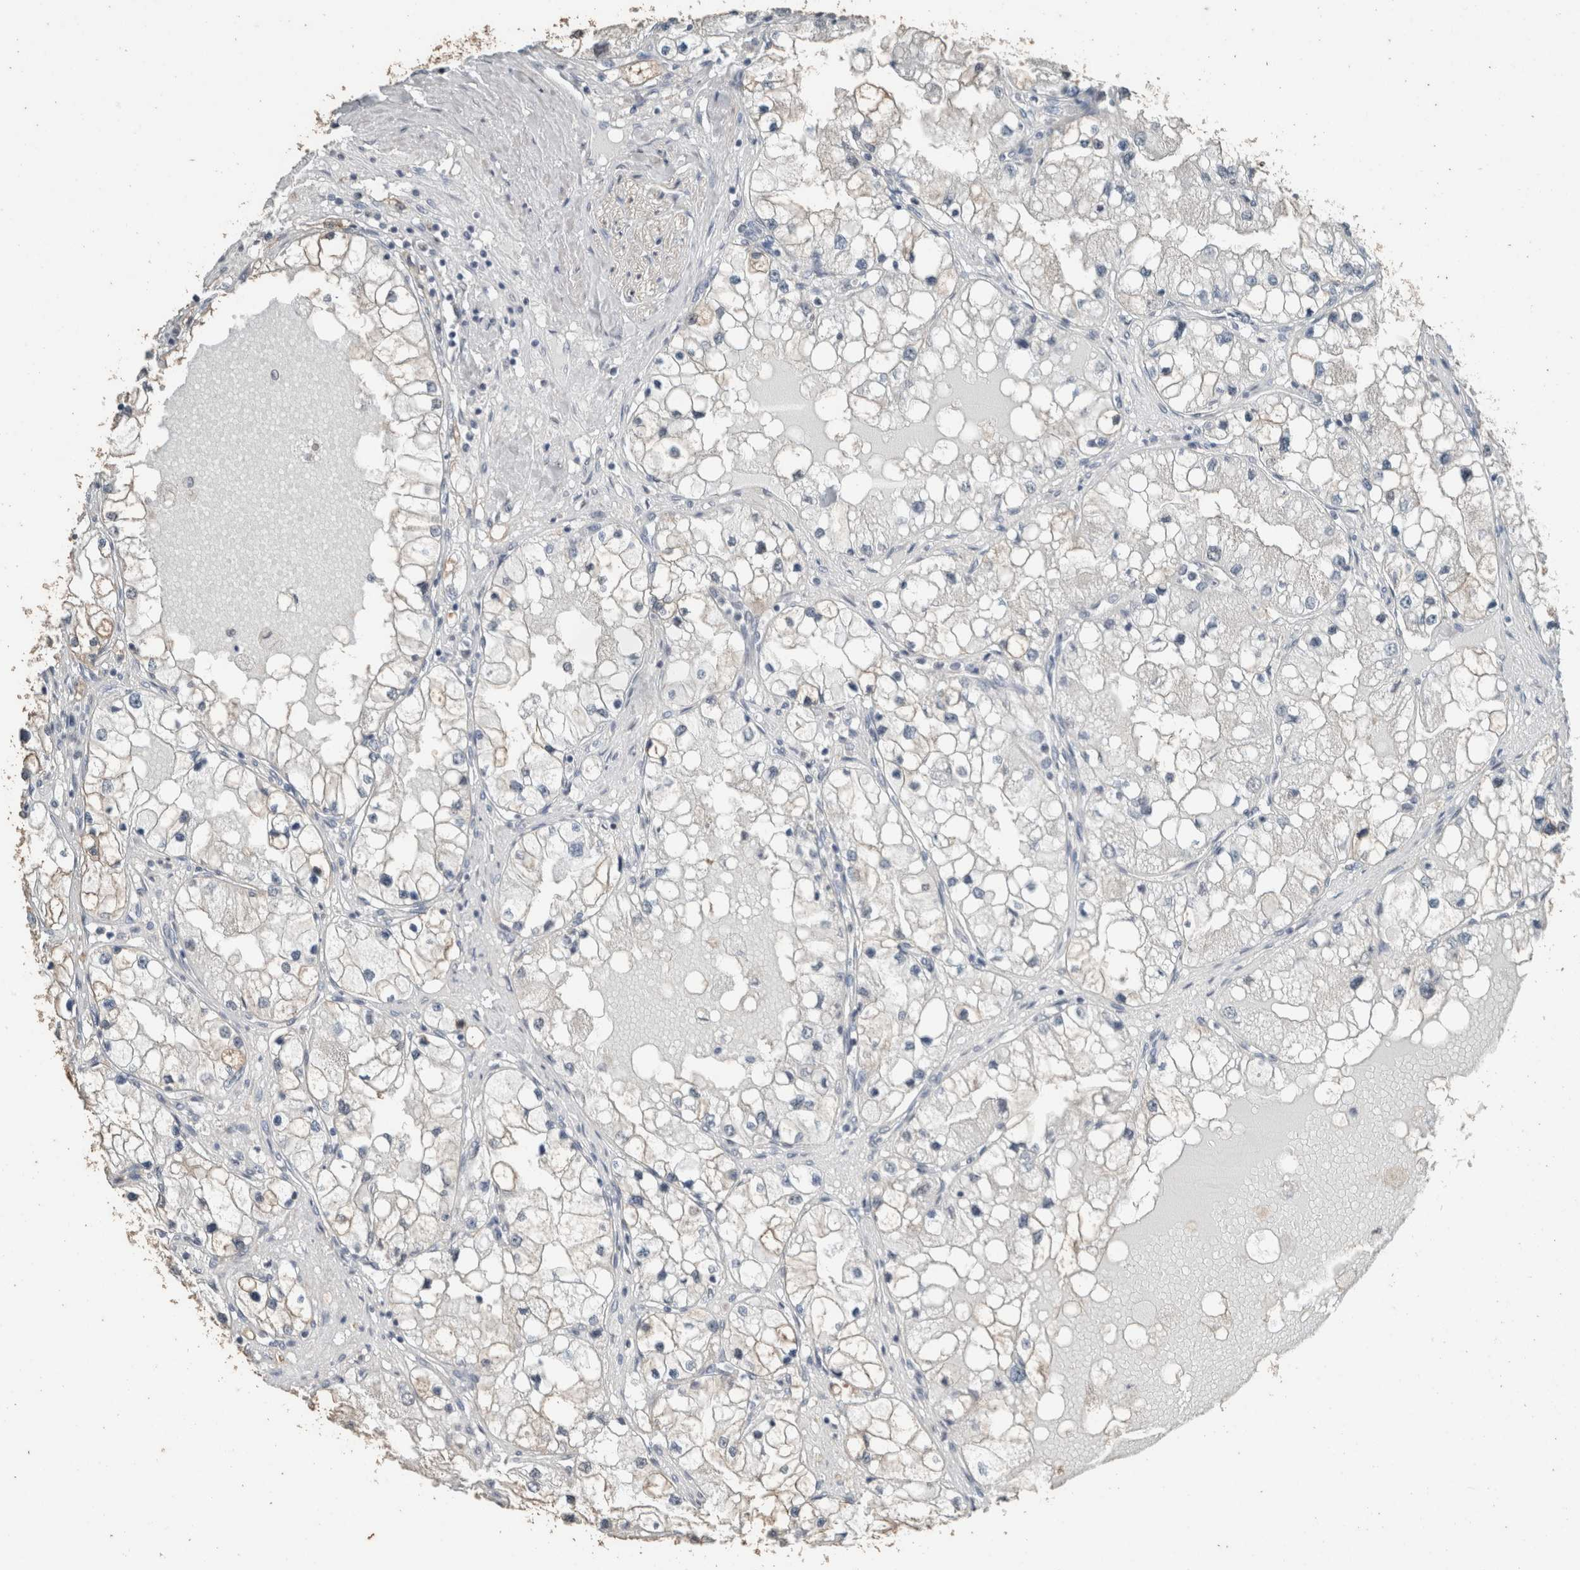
{"staining": {"intensity": "weak", "quantity": "25%-75%", "location": "cytoplasmic/membranous"}, "tissue": "renal cancer", "cell_type": "Tumor cells", "image_type": "cancer", "snomed": [{"axis": "morphology", "description": "Adenocarcinoma, NOS"}, {"axis": "topography", "description": "Kidney"}], "caption": "This is a photomicrograph of IHC staining of renal cancer, which shows weak staining in the cytoplasmic/membranous of tumor cells.", "gene": "ACVR2B", "patient": {"sex": "male", "age": 68}}